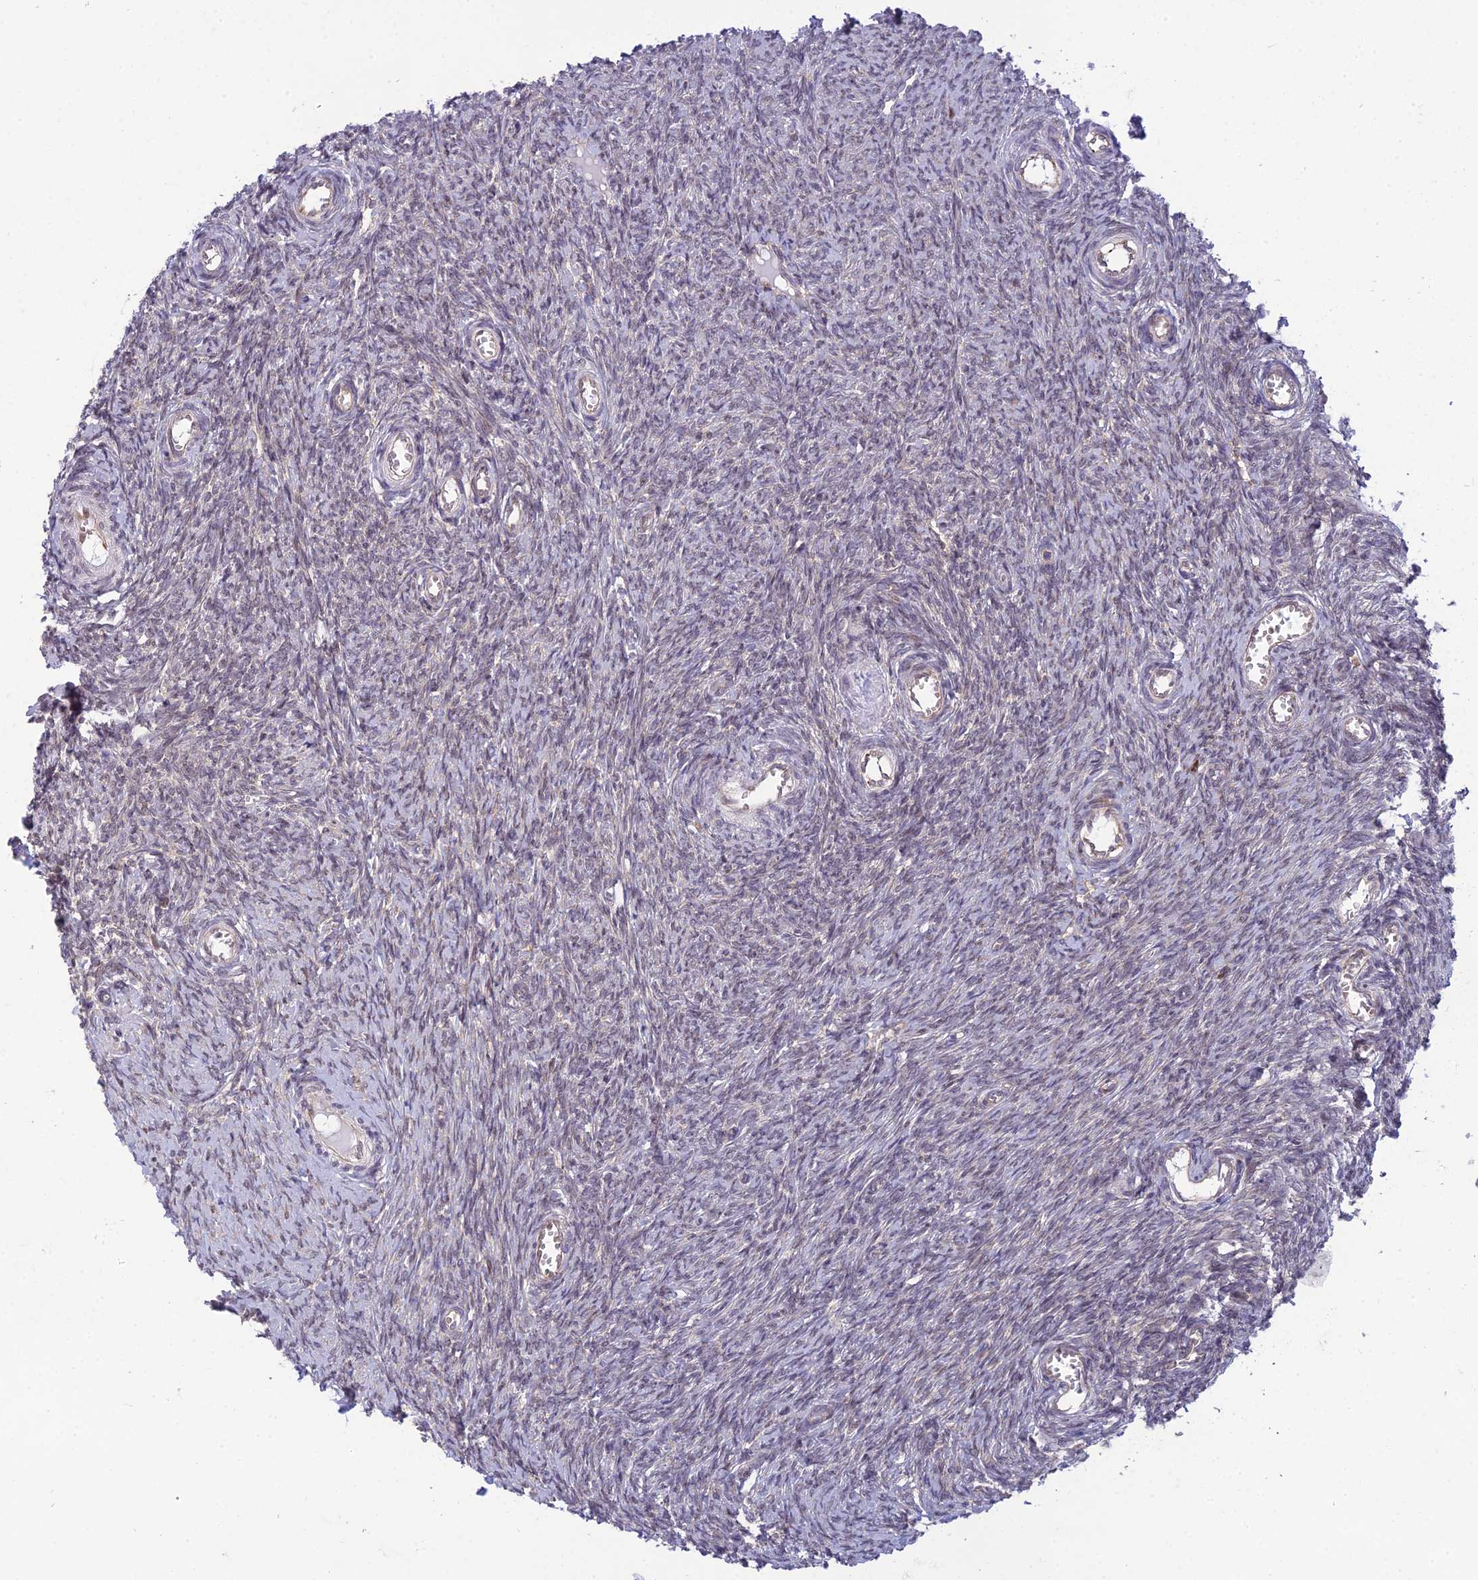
{"staining": {"intensity": "weak", "quantity": "<25%", "location": "cytoplasmic/membranous"}, "tissue": "ovary", "cell_type": "Ovarian stroma cells", "image_type": "normal", "snomed": [{"axis": "morphology", "description": "Normal tissue, NOS"}, {"axis": "topography", "description": "Ovary"}], "caption": "Ovary stained for a protein using immunohistochemistry (IHC) exhibits no staining ovarian stroma cells.", "gene": "DTX2", "patient": {"sex": "female", "age": 44}}